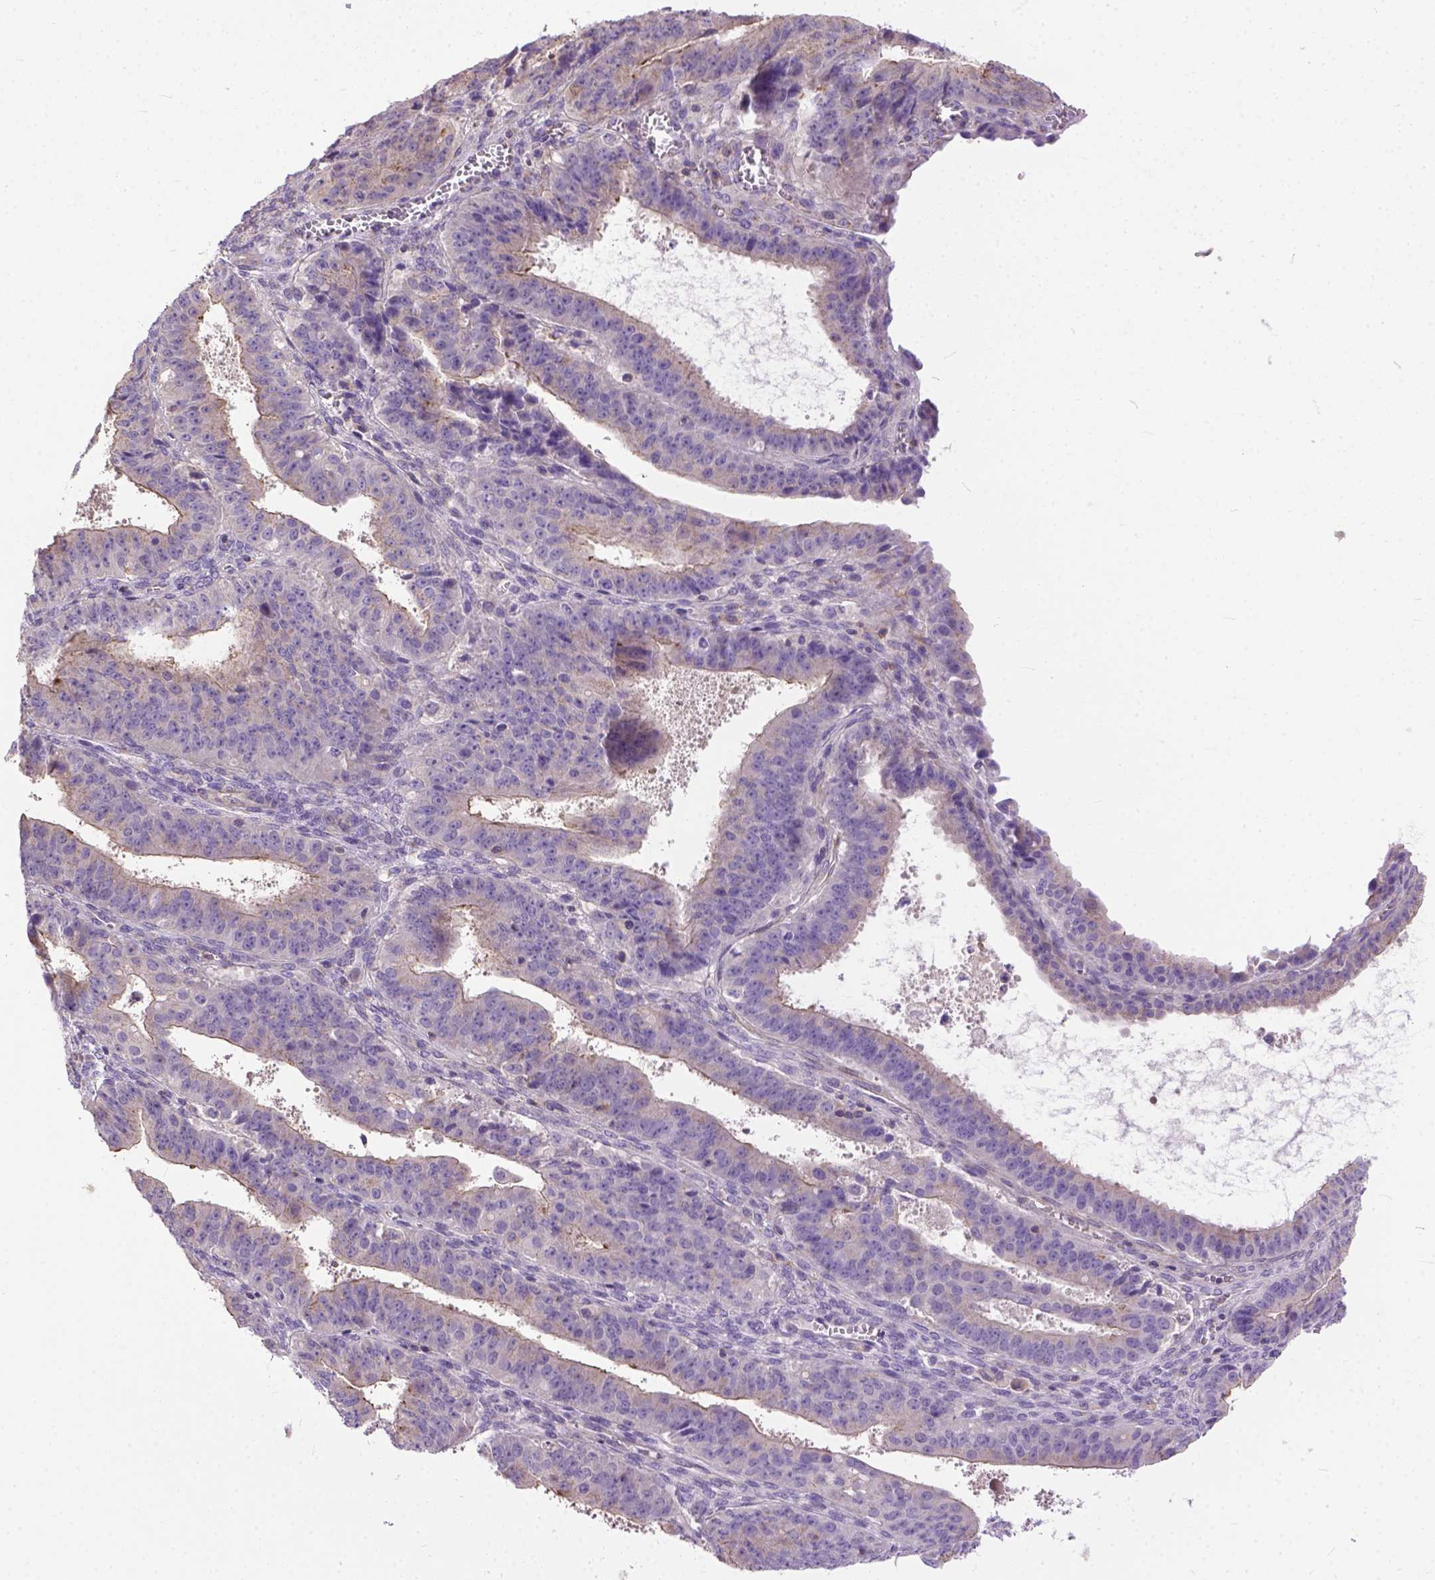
{"staining": {"intensity": "weak", "quantity": "<25%", "location": "cytoplasmic/membranous"}, "tissue": "ovarian cancer", "cell_type": "Tumor cells", "image_type": "cancer", "snomed": [{"axis": "morphology", "description": "Carcinoma, endometroid"}, {"axis": "topography", "description": "Ovary"}], "caption": "Ovarian cancer (endometroid carcinoma) was stained to show a protein in brown. There is no significant expression in tumor cells. The staining was performed using DAB (3,3'-diaminobenzidine) to visualize the protein expression in brown, while the nuclei were stained in blue with hematoxylin (Magnification: 20x).", "gene": "BANF2", "patient": {"sex": "female", "age": 42}}